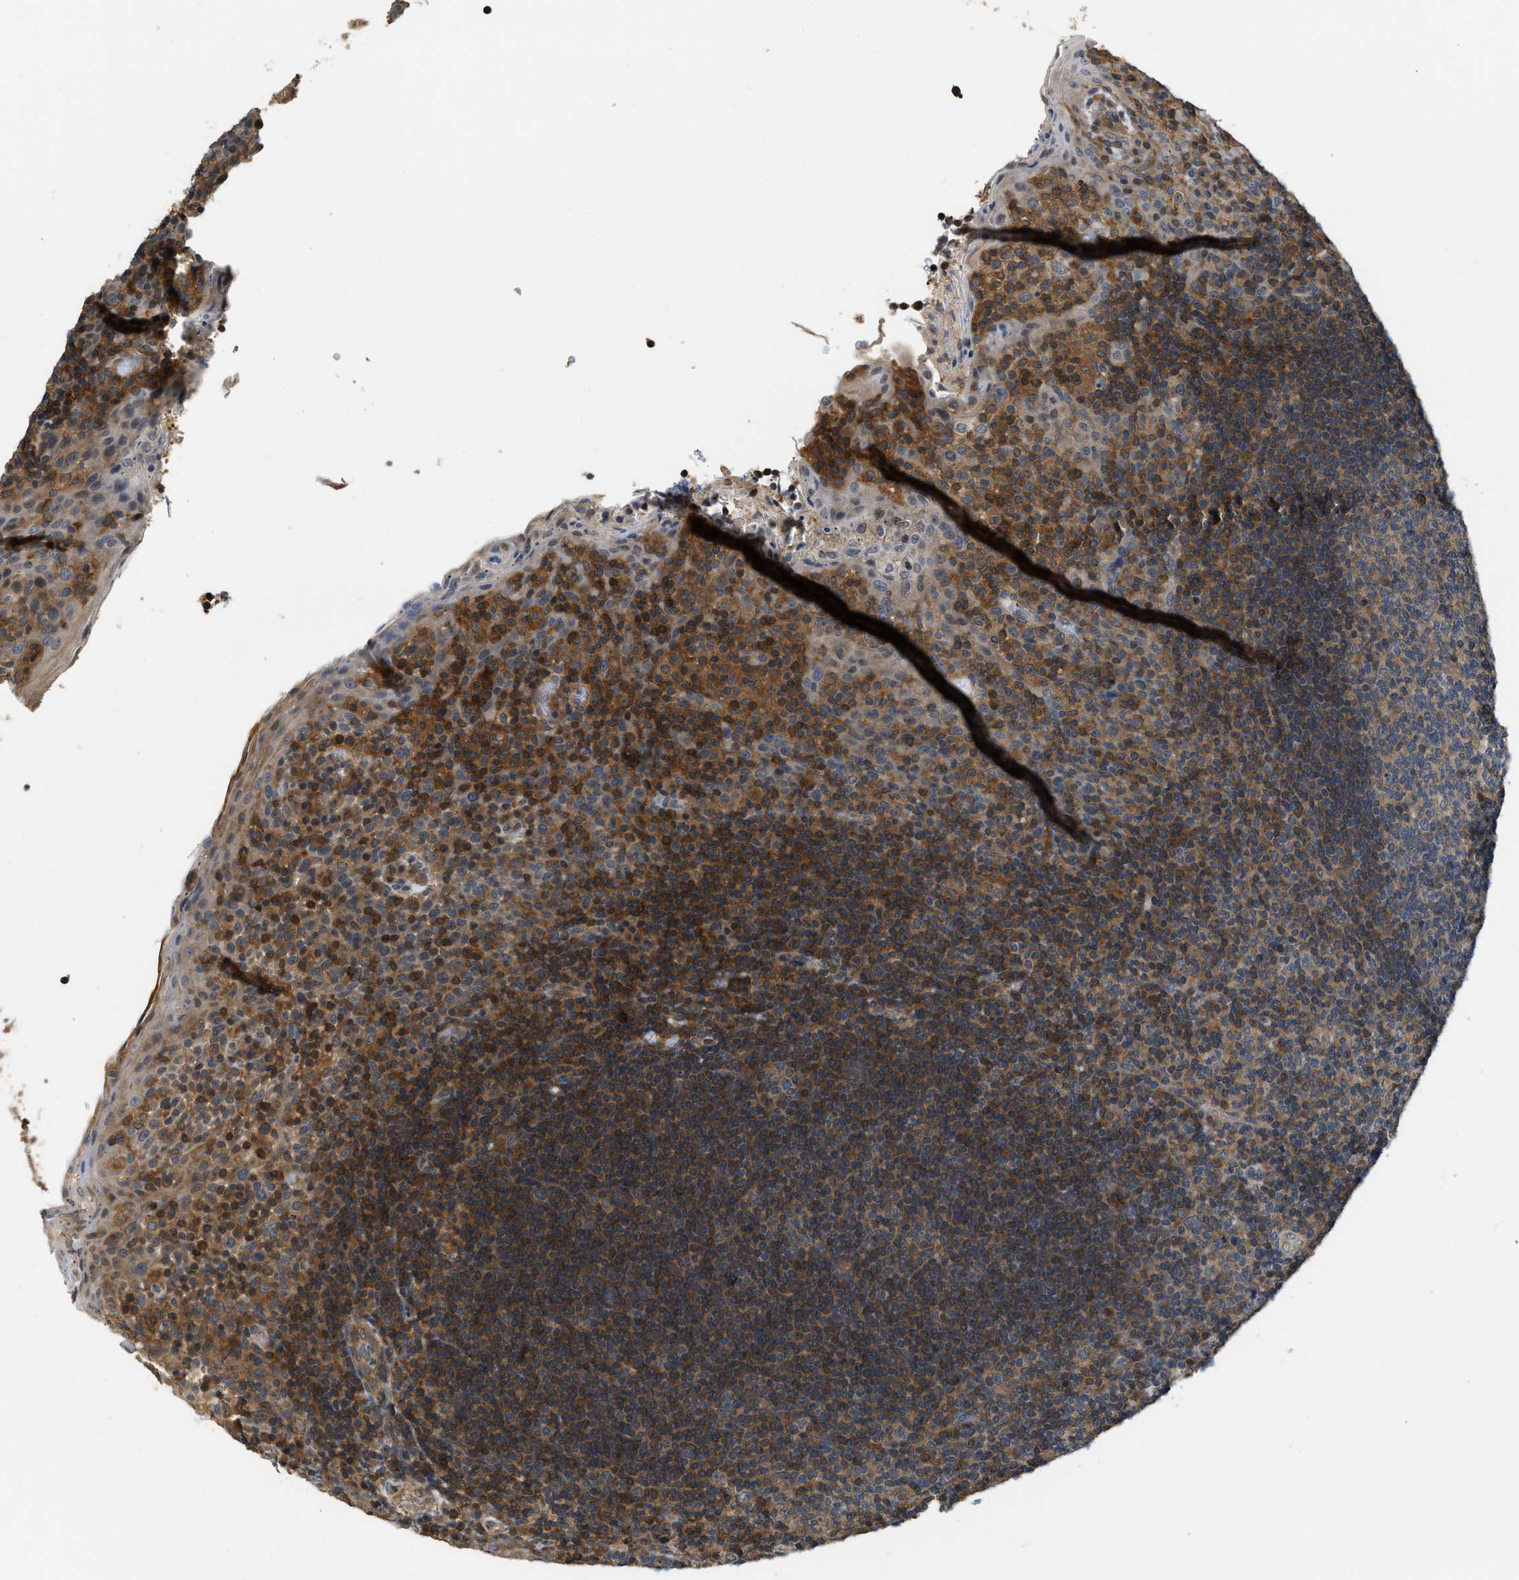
{"staining": {"intensity": "weak", "quantity": ">75%", "location": "cytoplasmic/membranous"}, "tissue": "tonsil", "cell_type": "Germinal center cells", "image_type": "normal", "snomed": [{"axis": "morphology", "description": "Normal tissue, NOS"}, {"axis": "topography", "description": "Tonsil"}], "caption": "This micrograph exhibits unremarkable tonsil stained with immunohistochemistry (IHC) to label a protein in brown. The cytoplasmic/membranous of germinal center cells show weak positivity for the protein. Nuclei are counter-stained blue.", "gene": "TES", "patient": {"sex": "male", "age": 17}}